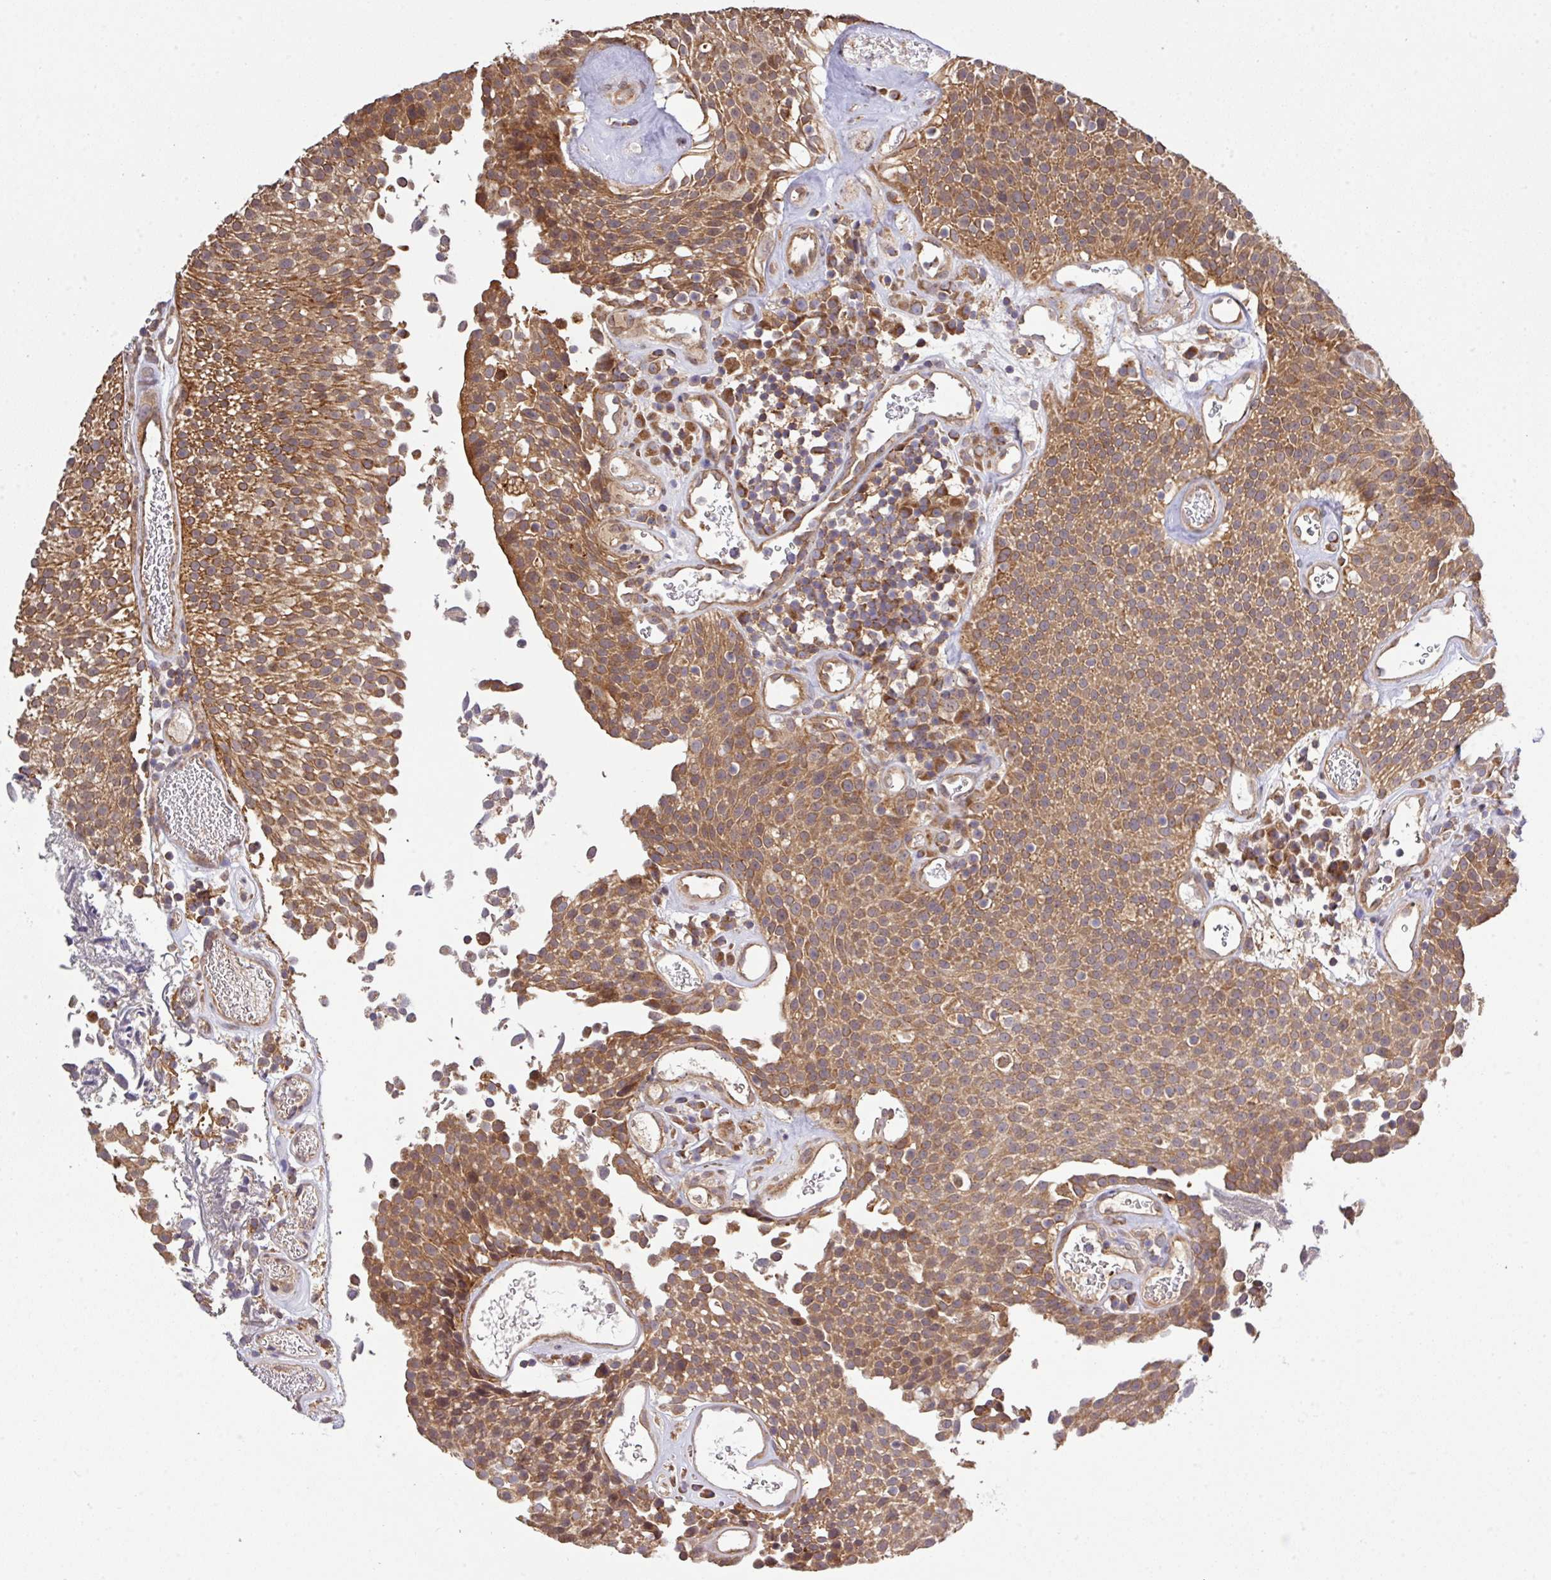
{"staining": {"intensity": "moderate", "quantity": ">75%", "location": "cytoplasmic/membranous"}, "tissue": "urothelial cancer", "cell_type": "Tumor cells", "image_type": "cancer", "snomed": [{"axis": "morphology", "description": "Urothelial carcinoma, Low grade"}, {"axis": "topography", "description": "Urinary bladder"}], "caption": "Urothelial cancer tissue demonstrates moderate cytoplasmic/membranous staining in approximately >75% of tumor cells The staining is performed using DAB (3,3'-diaminobenzidine) brown chromogen to label protein expression. The nuclei are counter-stained blue using hematoxylin.", "gene": "ARPIN", "patient": {"sex": "female", "age": 79}}